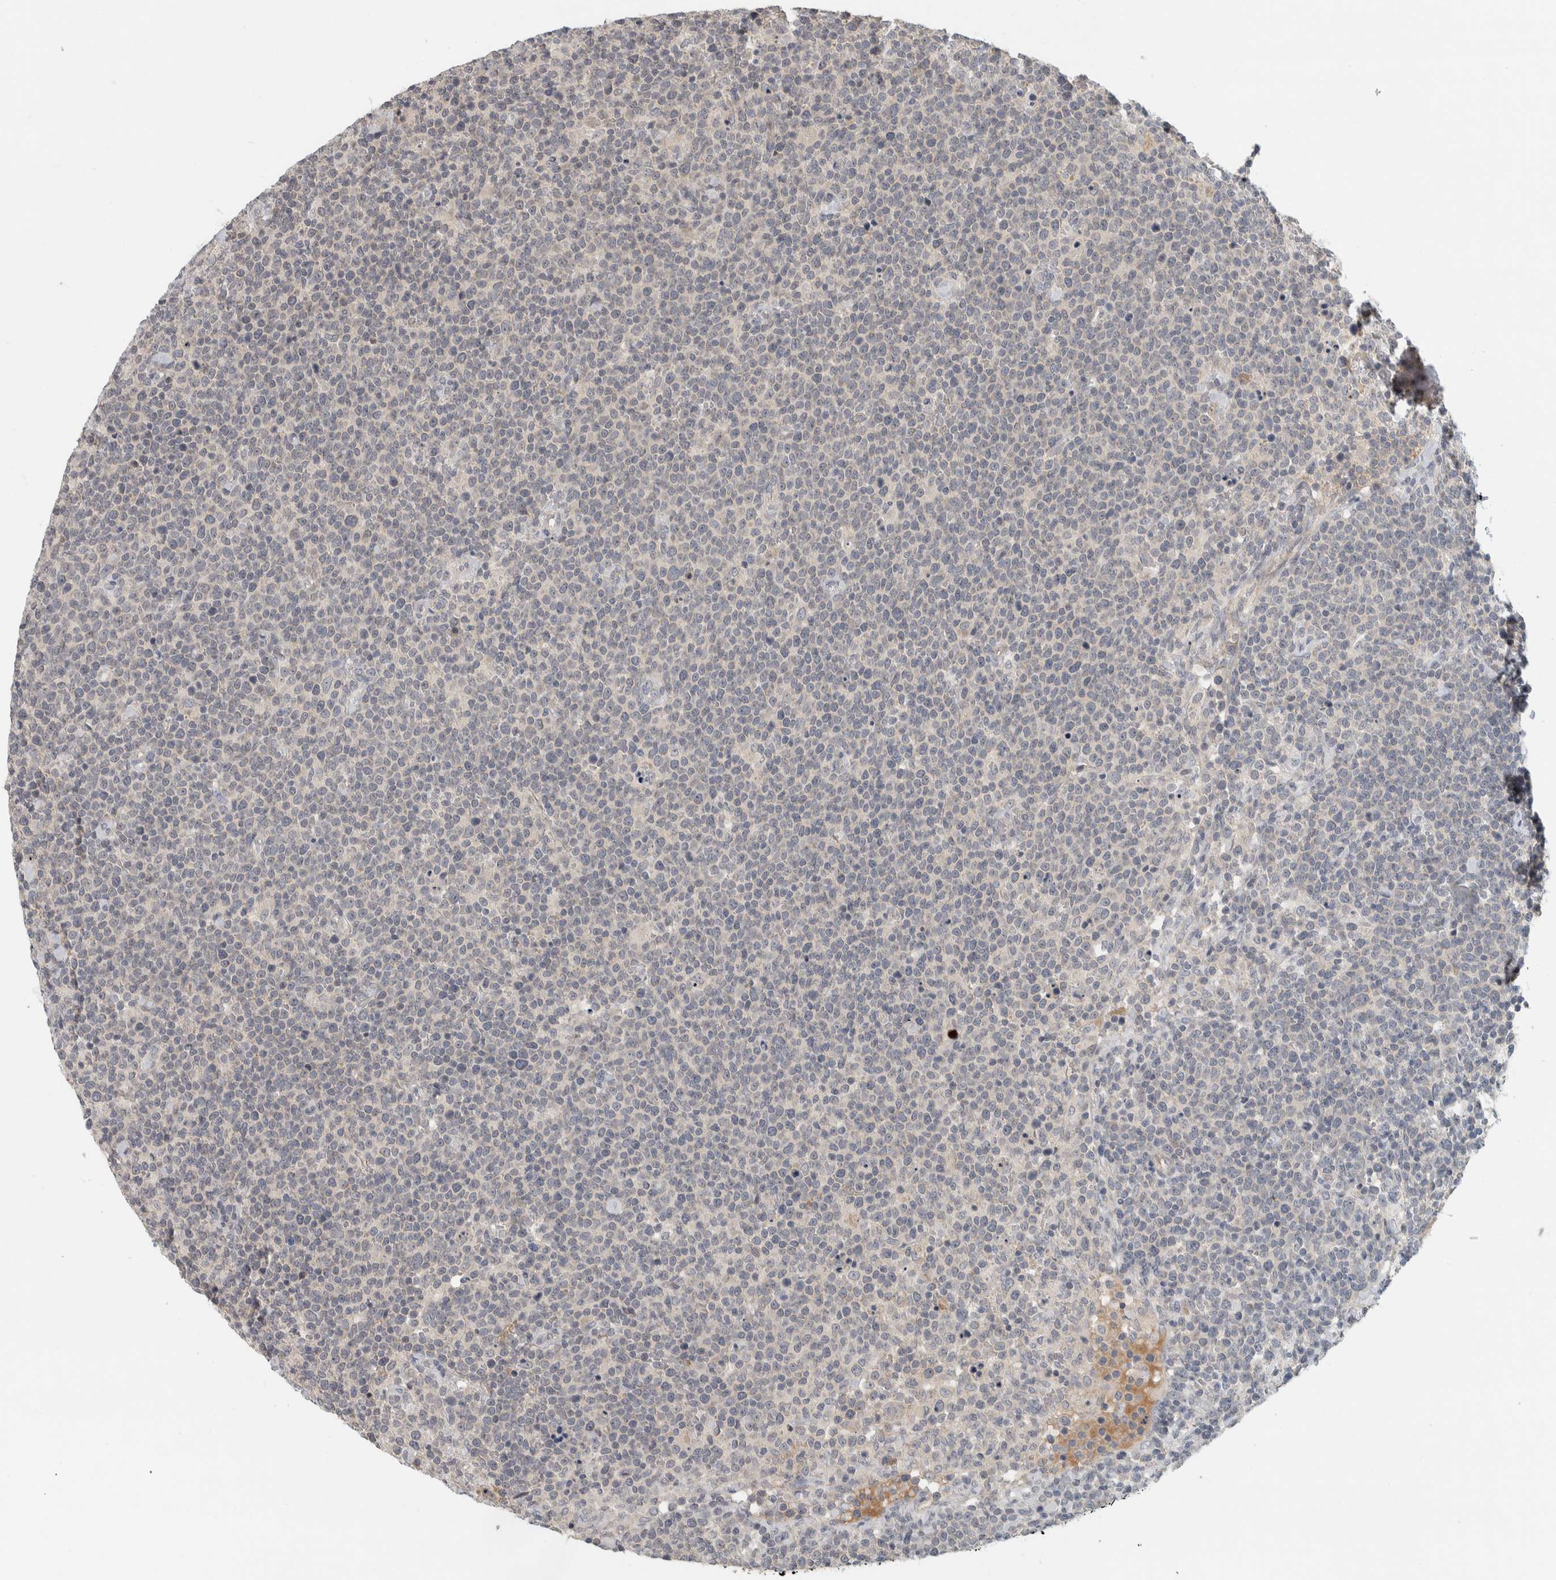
{"staining": {"intensity": "negative", "quantity": "none", "location": "none"}, "tissue": "lymphoma", "cell_type": "Tumor cells", "image_type": "cancer", "snomed": [{"axis": "morphology", "description": "Malignant lymphoma, non-Hodgkin's type, High grade"}, {"axis": "topography", "description": "Lymph node"}], "caption": "There is no significant positivity in tumor cells of lymphoma.", "gene": "AFP", "patient": {"sex": "male", "age": 61}}